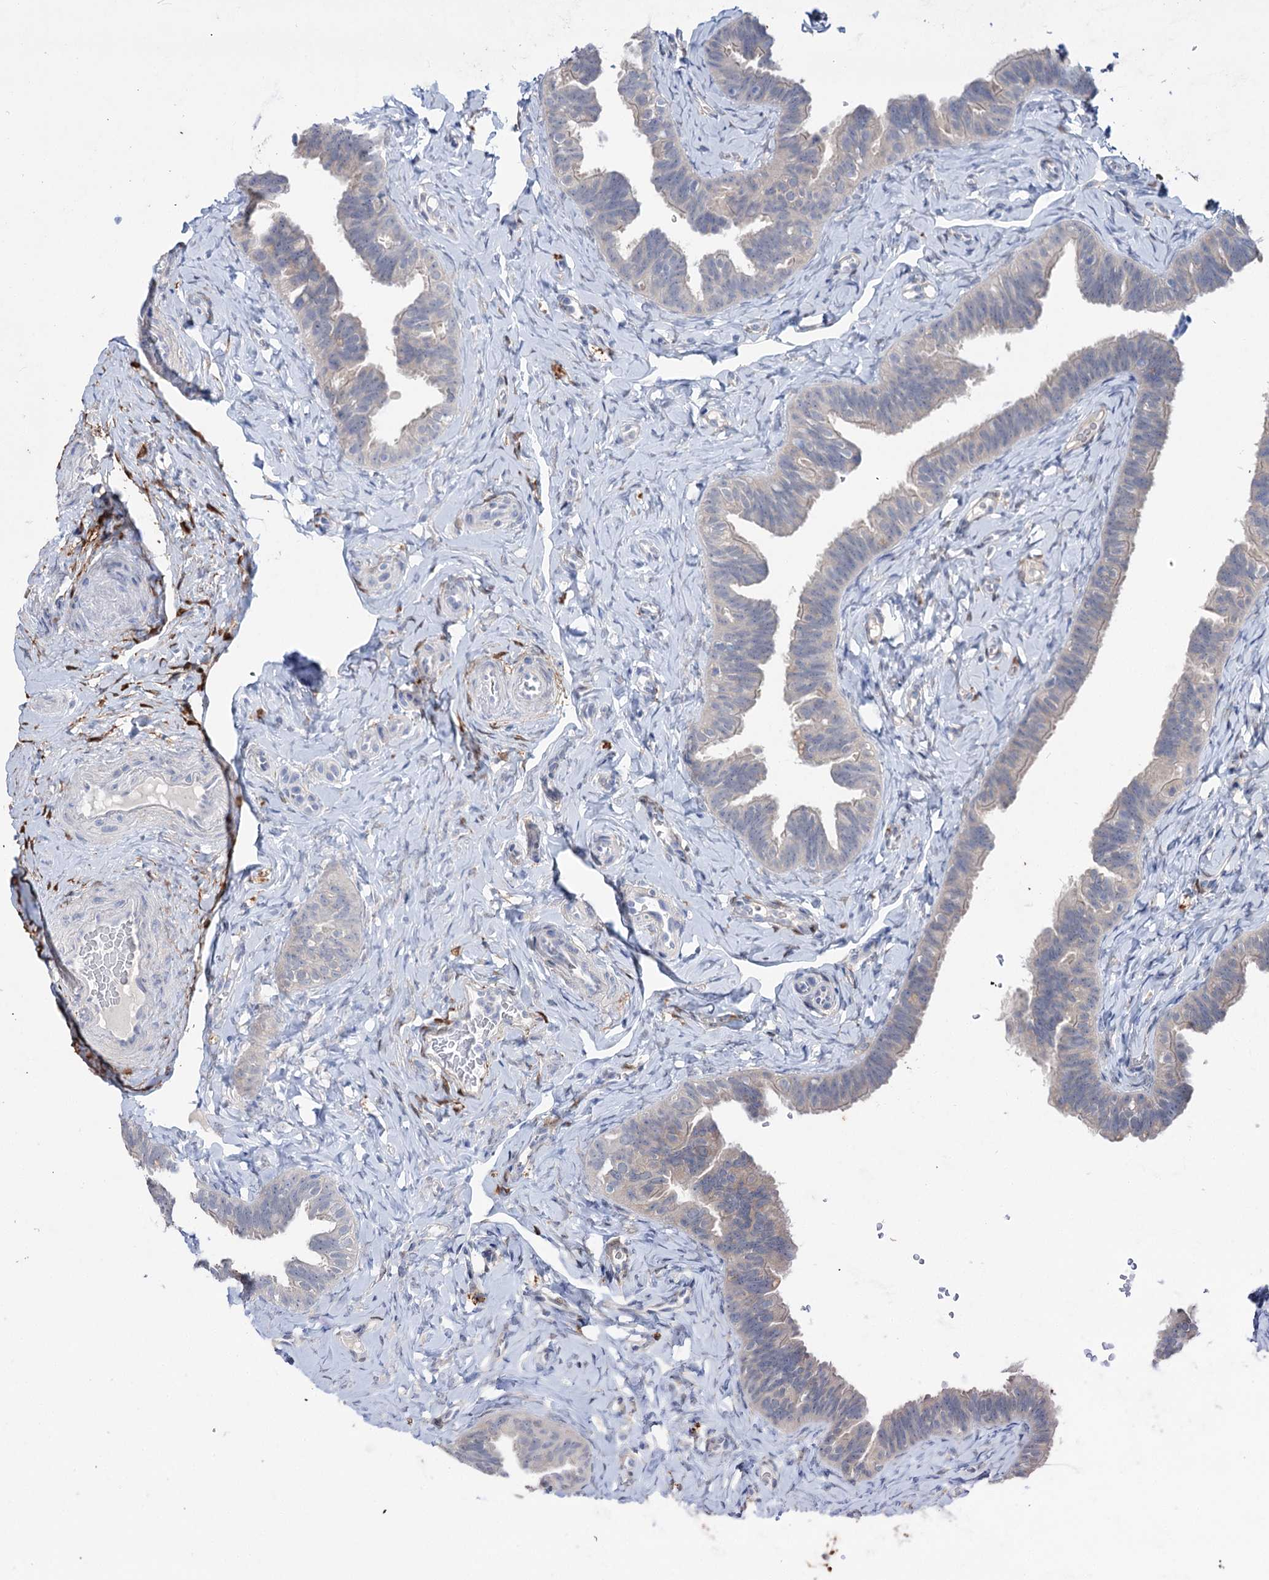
{"staining": {"intensity": "negative", "quantity": "none", "location": "none"}, "tissue": "fallopian tube", "cell_type": "Glandular cells", "image_type": "normal", "snomed": [{"axis": "morphology", "description": "Normal tissue, NOS"}, {"axis": "topography", "description": "Fallopian tube"}], "caption": "Immunohistochemistry of normal human fallopian tube reveals no expression in glandular cells.", "gene": "LYZL4", "patient": {"sex": "female", "age": 39}}